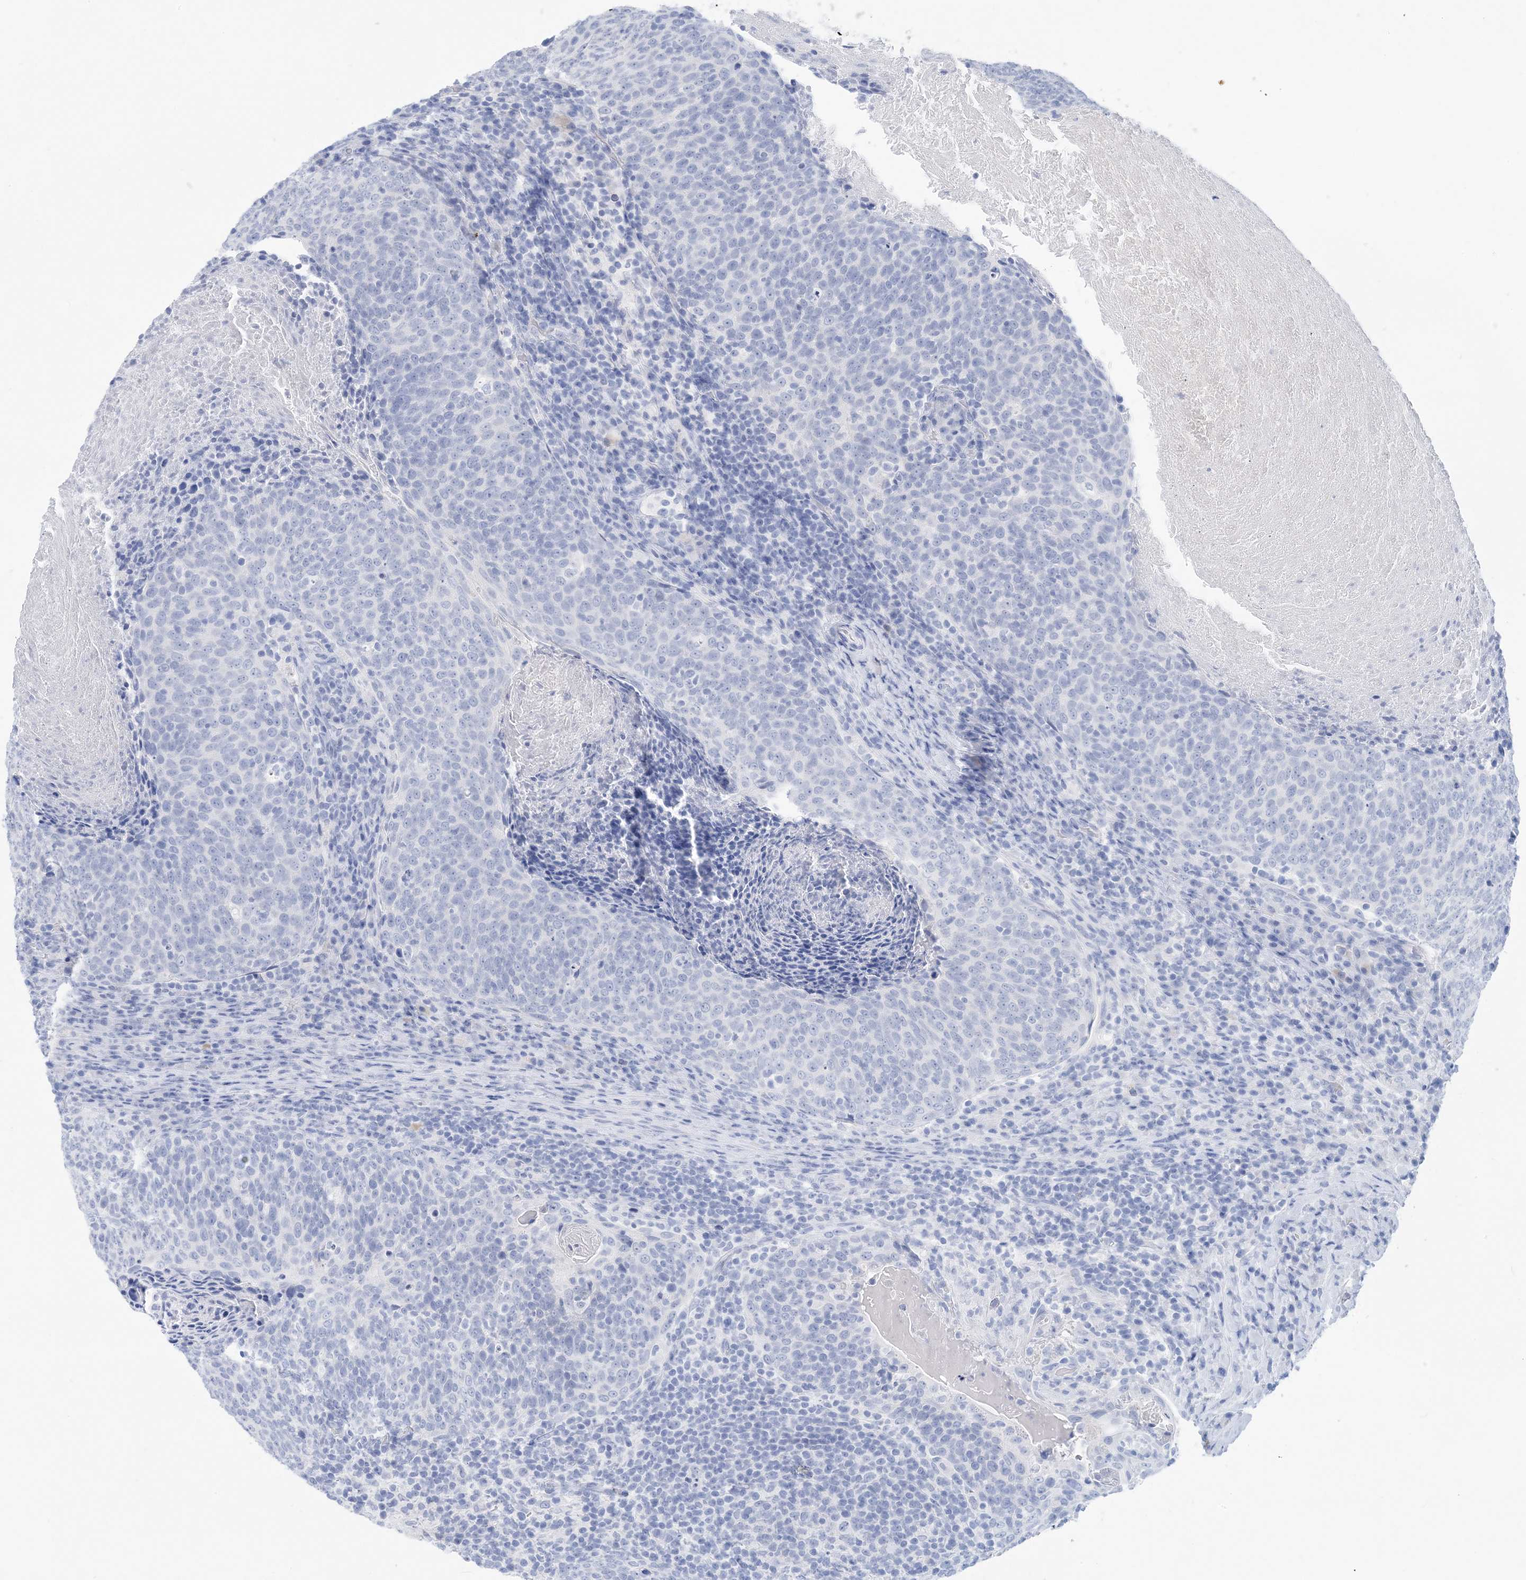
{"staining": {"intensity": "negative", "quantity": "none", "location": "none"}, "tissue": "head and neck cancer", "cell_type": "Tumor cells", "image_type": "cancer", "snomed": [{"axis": "morphology", "description": "Squamous cell carcinoma, NOS"}, {"axis": "morphology", "description": "Squamous cell carcinoma, metastatic, NOS"}, {"axis": "topography", "description": "Lymph node"}, {"axis": "topography", "description": "Head-Neck"}], "caption": "Immunohistochemical staining of human head and neck cancer (squamous cell carcinoma) reveals no significant staining in tumor cells. (DAB IHC with hematoxylin counter stain).", "gene": "SH3YL1", "patient": {"sex": "male", "age": 62}}